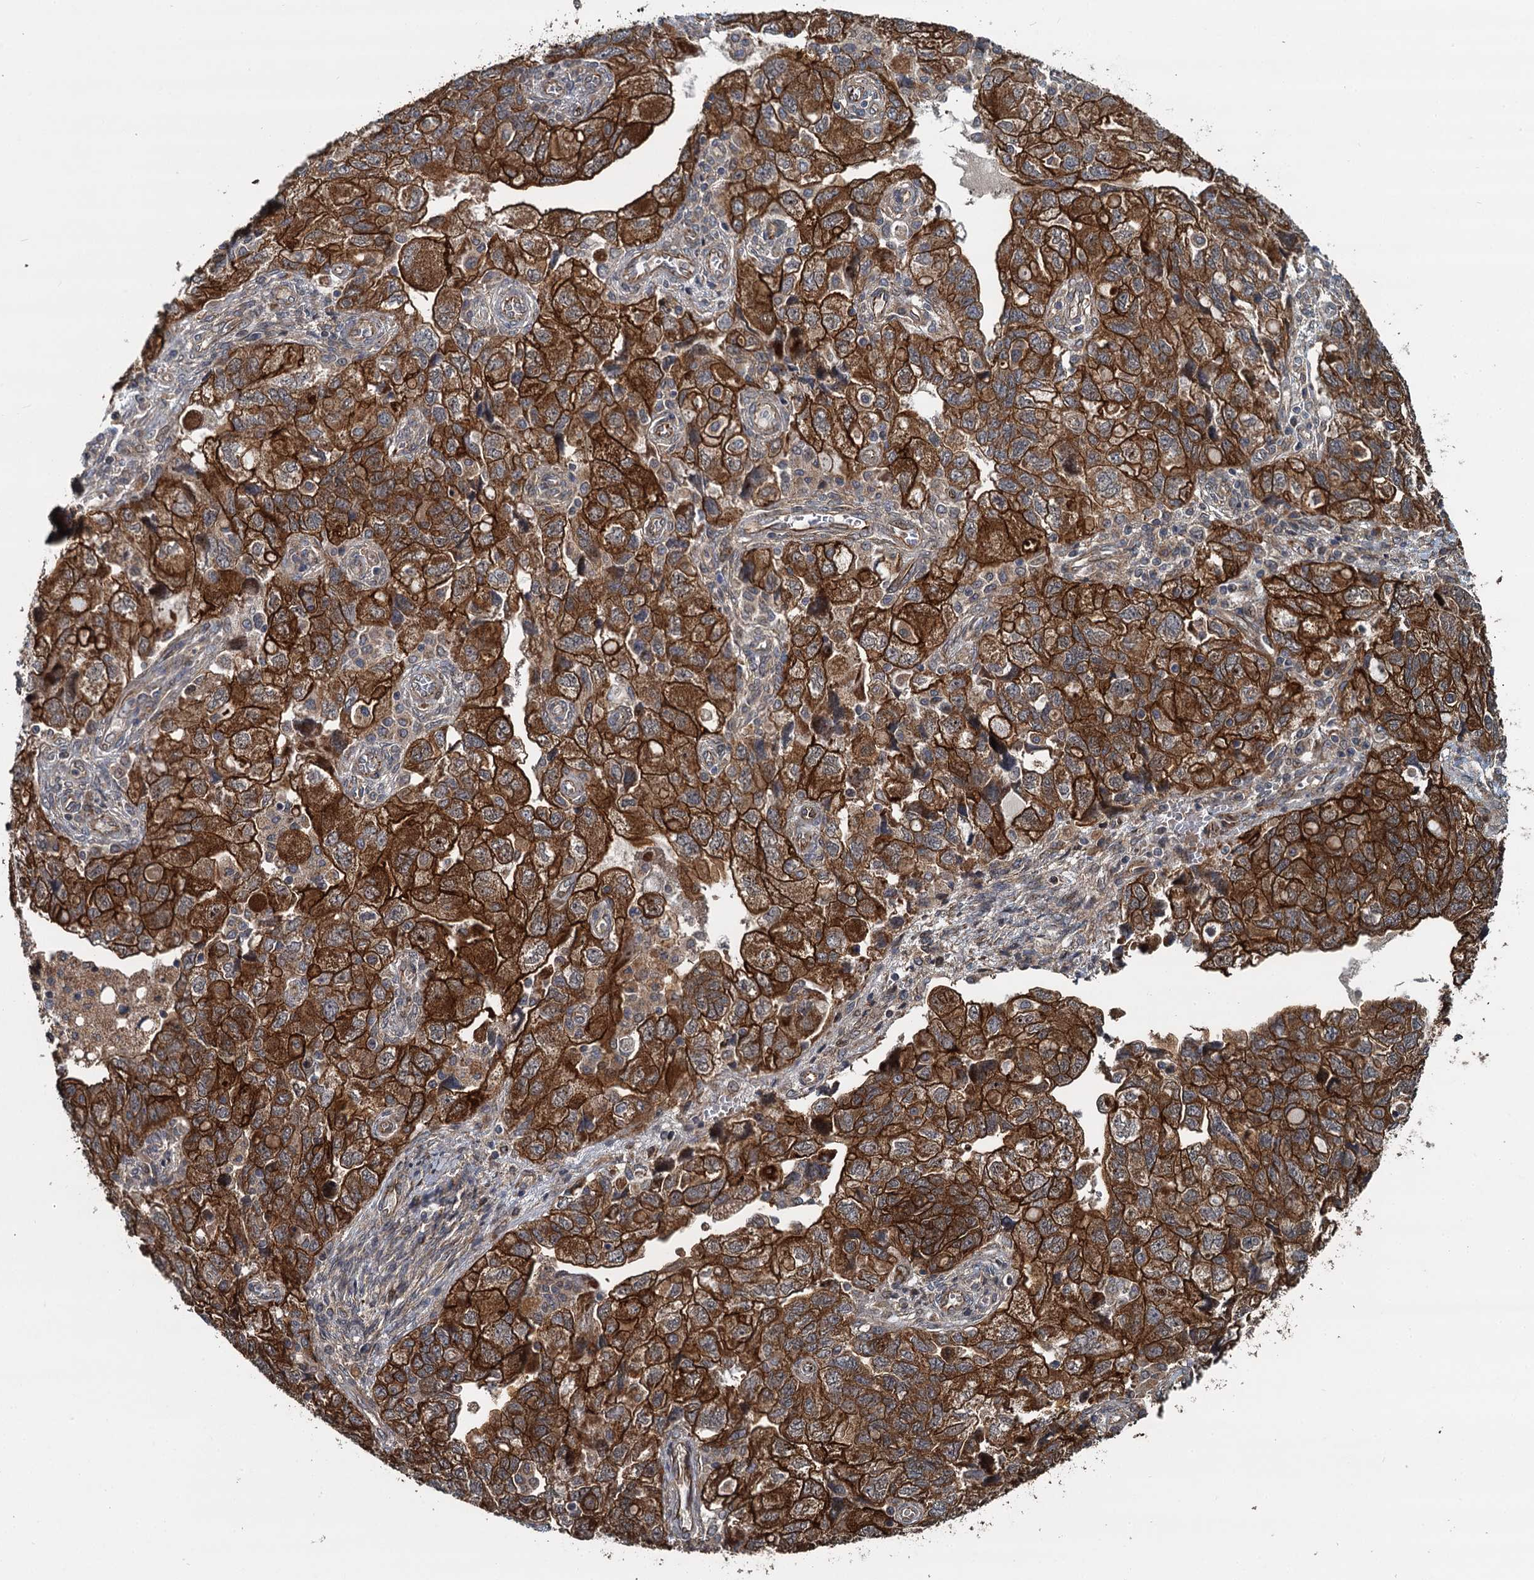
{"staining": {"intensity": "strong", "quantity": ">75%", "location": "cytoplasmic/membranous"}, "tissue": "ovarian cancer", "cell_type": "Tumor cells", "image_type": "cancer", "snomed": [{"axis": "morphology", "description": "Carcinoma, NOS"}, {"axis": "morphology", "description": "Cystadenocarcinoma, serous, NOS"}, {"axis": "topography", "description": "Ovary"}], "caption": "A histopathology image showing strong cytoplasmic/membranous staining in approximately >75% of tumor cells in ovarian carcinoma, as visualized by brown immunohistochemical staining.", "gene": "LRRK2", "patient": {"sex": "female", "age": 69}}